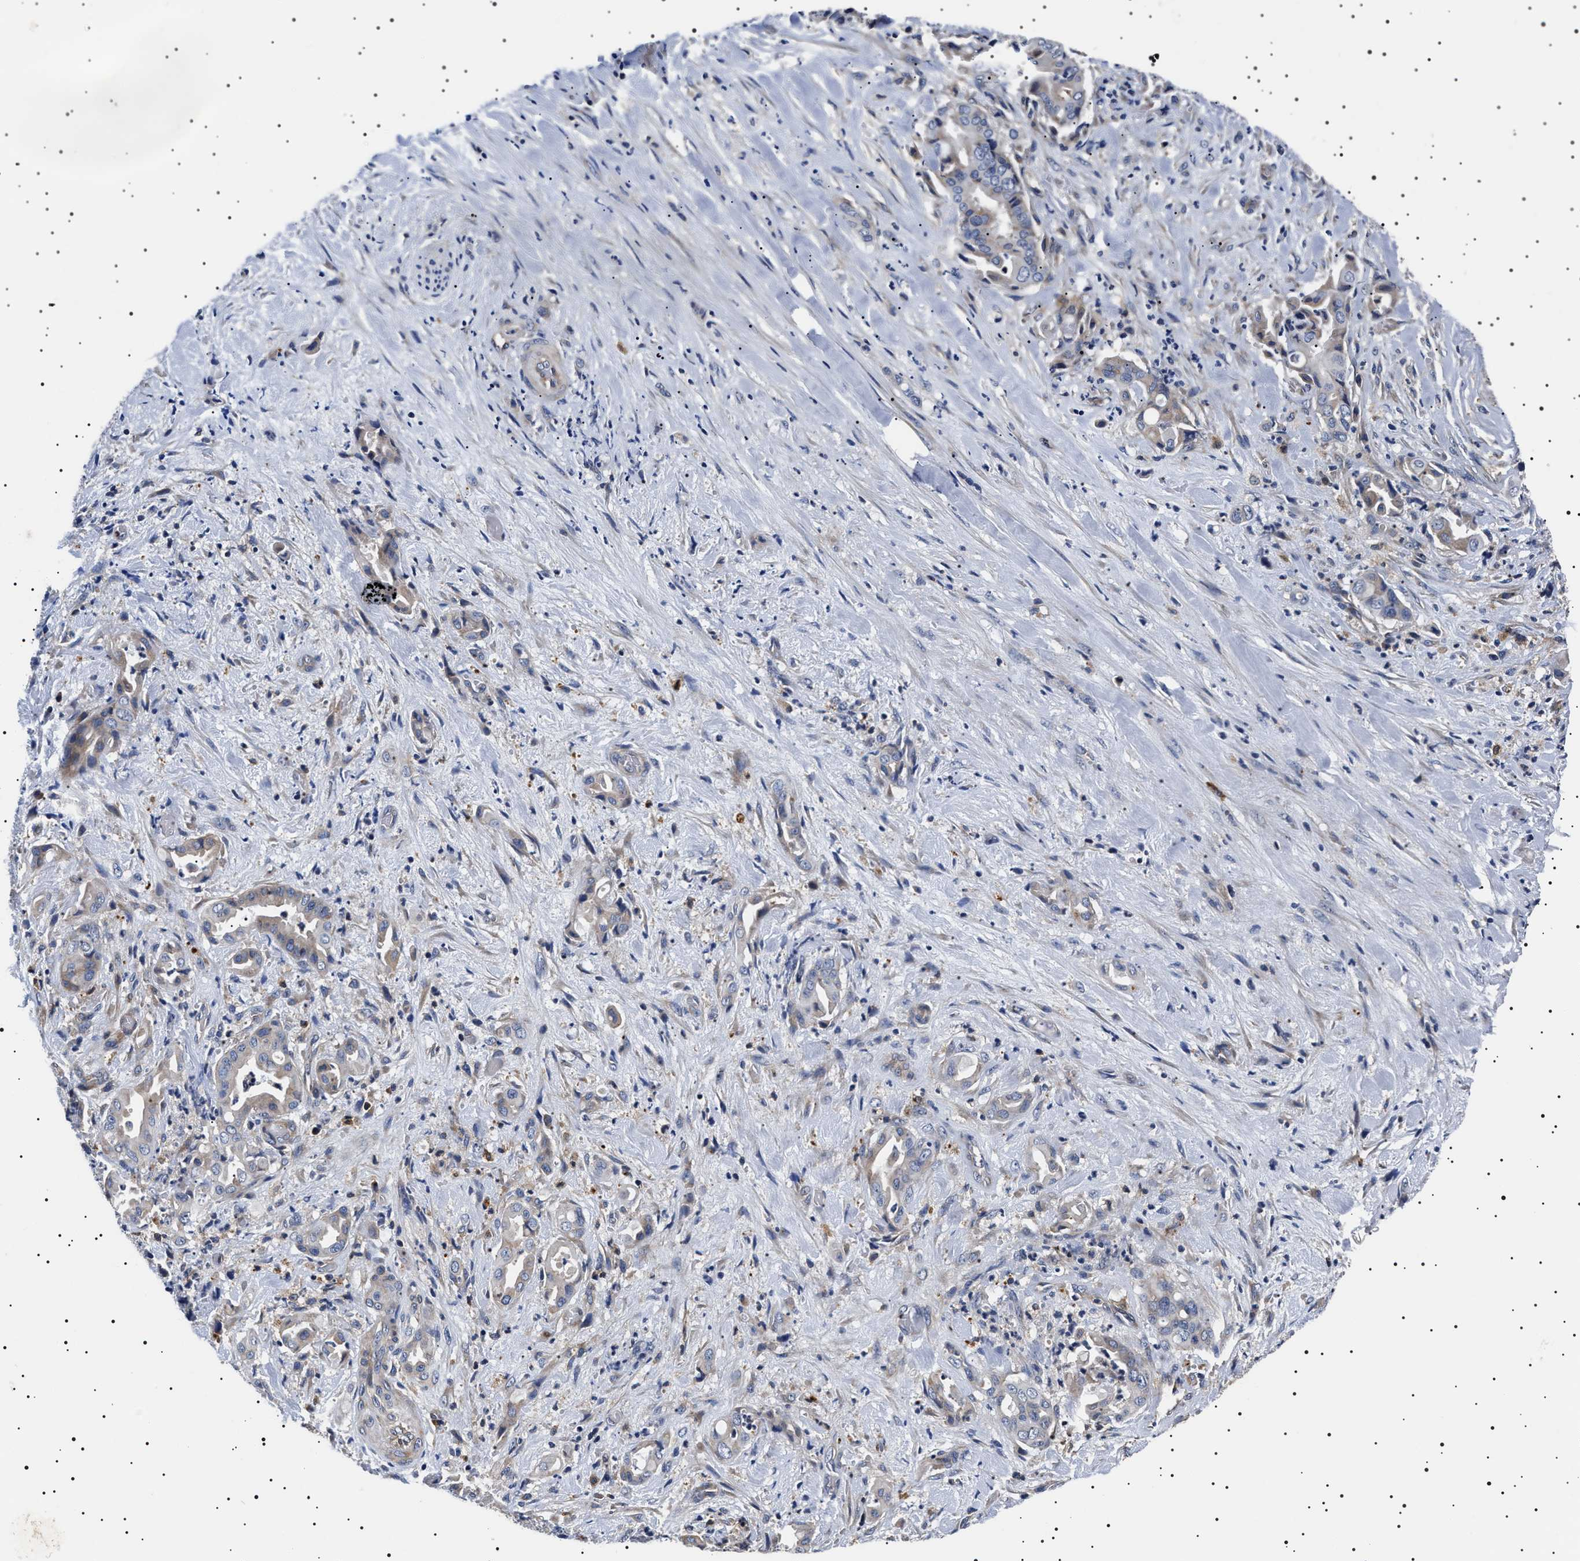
{"staining": {"intensity": "weak", "quantity": "<25%", "location": "cytoplasmic/membranous"}, "tissue": "liver cancer", "cell_type": "Tumor cells", "image_type": "cancer", "snomed": [{"axis": "morphology", "description": "Cholangiocarcinoma"}, {"axis": "topography", "description": "Liver"}], "caption": "An IHC photomicrograph of cholangiocarcinoma (liver) is shown. There is no staining in tumor cells of cholangiocarcinoma (liver).", "gene": "SLC4A7", "patient": {"sex": "female", "age": 68}}